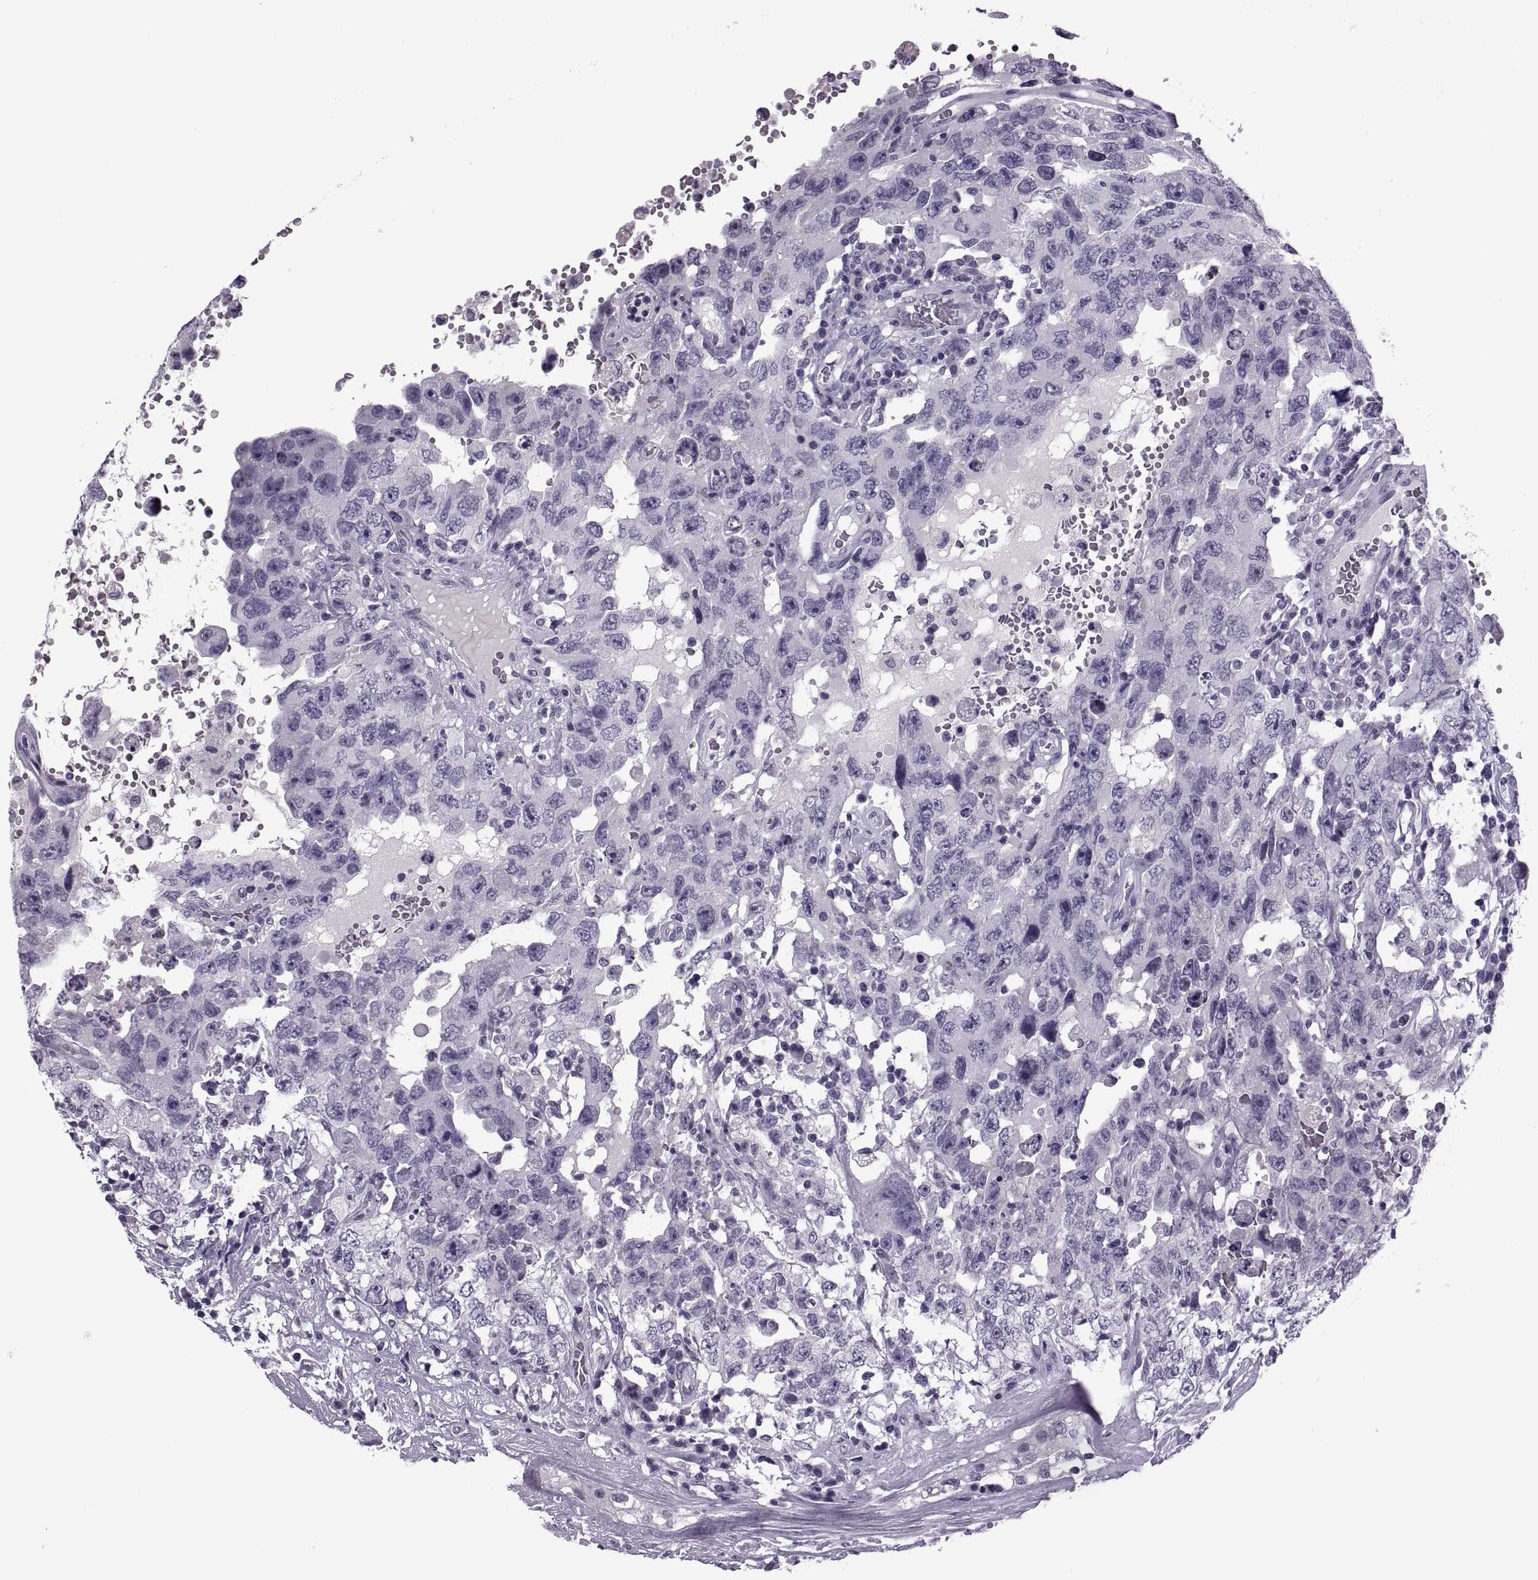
{"staining": {"intensity": "negative", "quantity": "none", "location": "none"}, "tissue": "testis cancer", "cell_type": "Tumor cells", "image_type": "cancer", "snomed": [{"axis": "morphology", "description": "Carcinoma, Embryonal, NOS"}, {"axis": "topography", "description": "Testis"}], "caption": "Testis embryonal carcinoma stained for a protein using IHC displays no staining tumor cells.", "gene": "SYNGR4", "patient": {"sex": "male", "age": 26}}